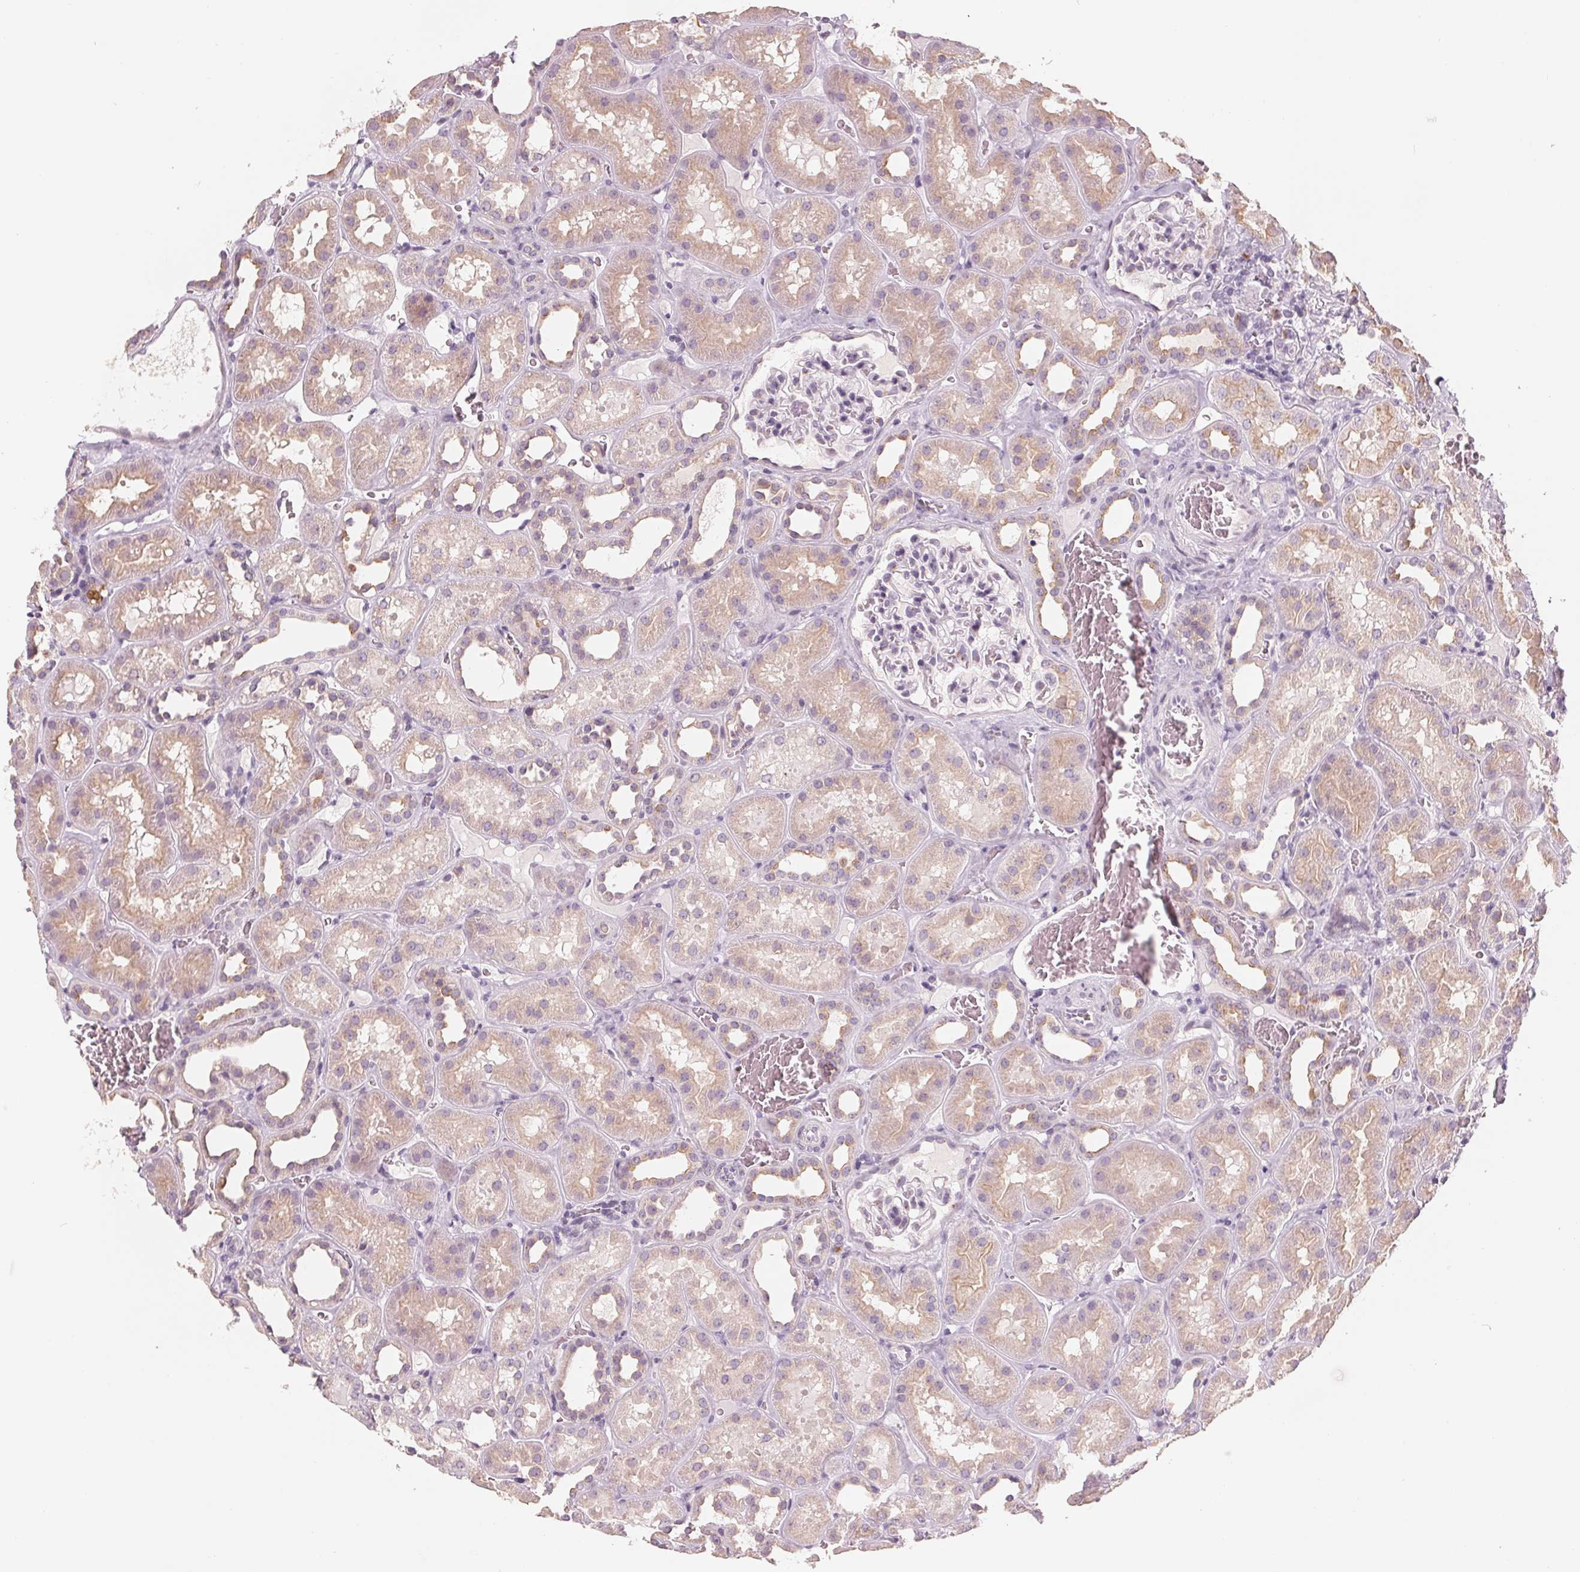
{"staining": {"intensity": "negative", "quantity": "none", "location": "none"}, "tissue": "kidney", "cell_type": "Cells in glomeruli", "image_type": "normal", "snomed": [{"axis": "morphology", "description": "Normal tissue, NOS"}, {"axis": "topography", "description": "Kidney"}], "caption": "DAB immunohistochemical staining of benign kidney reveals no significant positivity in cells in glomeruli.", "gene": "IL9R", "patient": {"sex": "female", "age": 41}}